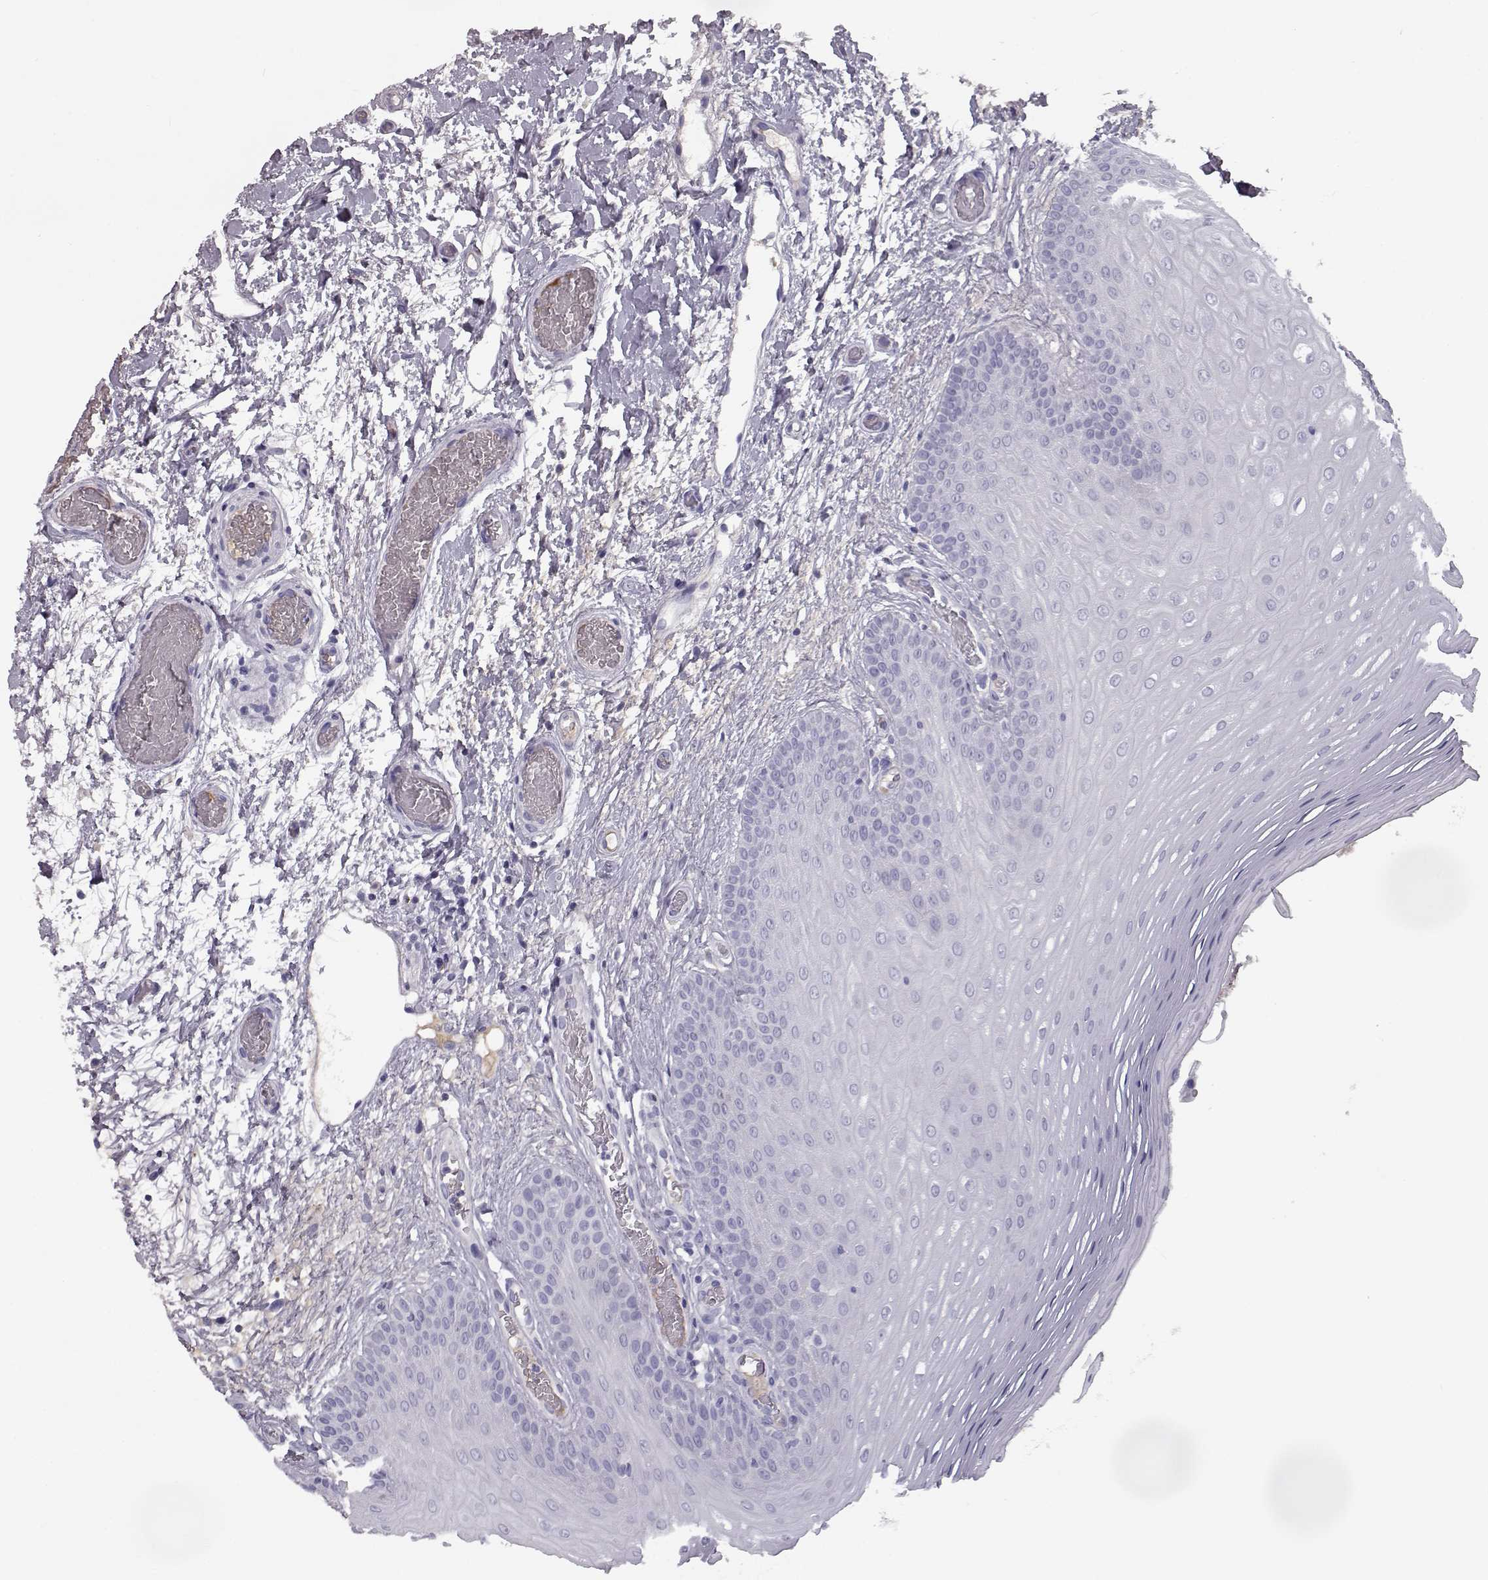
{"staining": {"intensity": "negative", "quantity": "none", "location": "none"}, "tissue": "oral mucosa", "cell_type": "Squamous epithelial cells", "image_type": "normal", "snomed": [{"axis": "morphology", "description": "Normal tissue, NOS"}, {"axis": "morphology", "description": "Squamous cell carcinoma, NOS"}, {"axis": "topography", "description": "Oral tissue"}, {"axis": "topography", "description": "Head-Neck"}], "caption": "Immunohistochemistry image of benign oral mucosa: human oral mucosa stained with DAB demonstrates no significant protein staining in squamous epithelial cells.", "gene": "CCL19", "patient": {"sex": "male", "age": 78}}